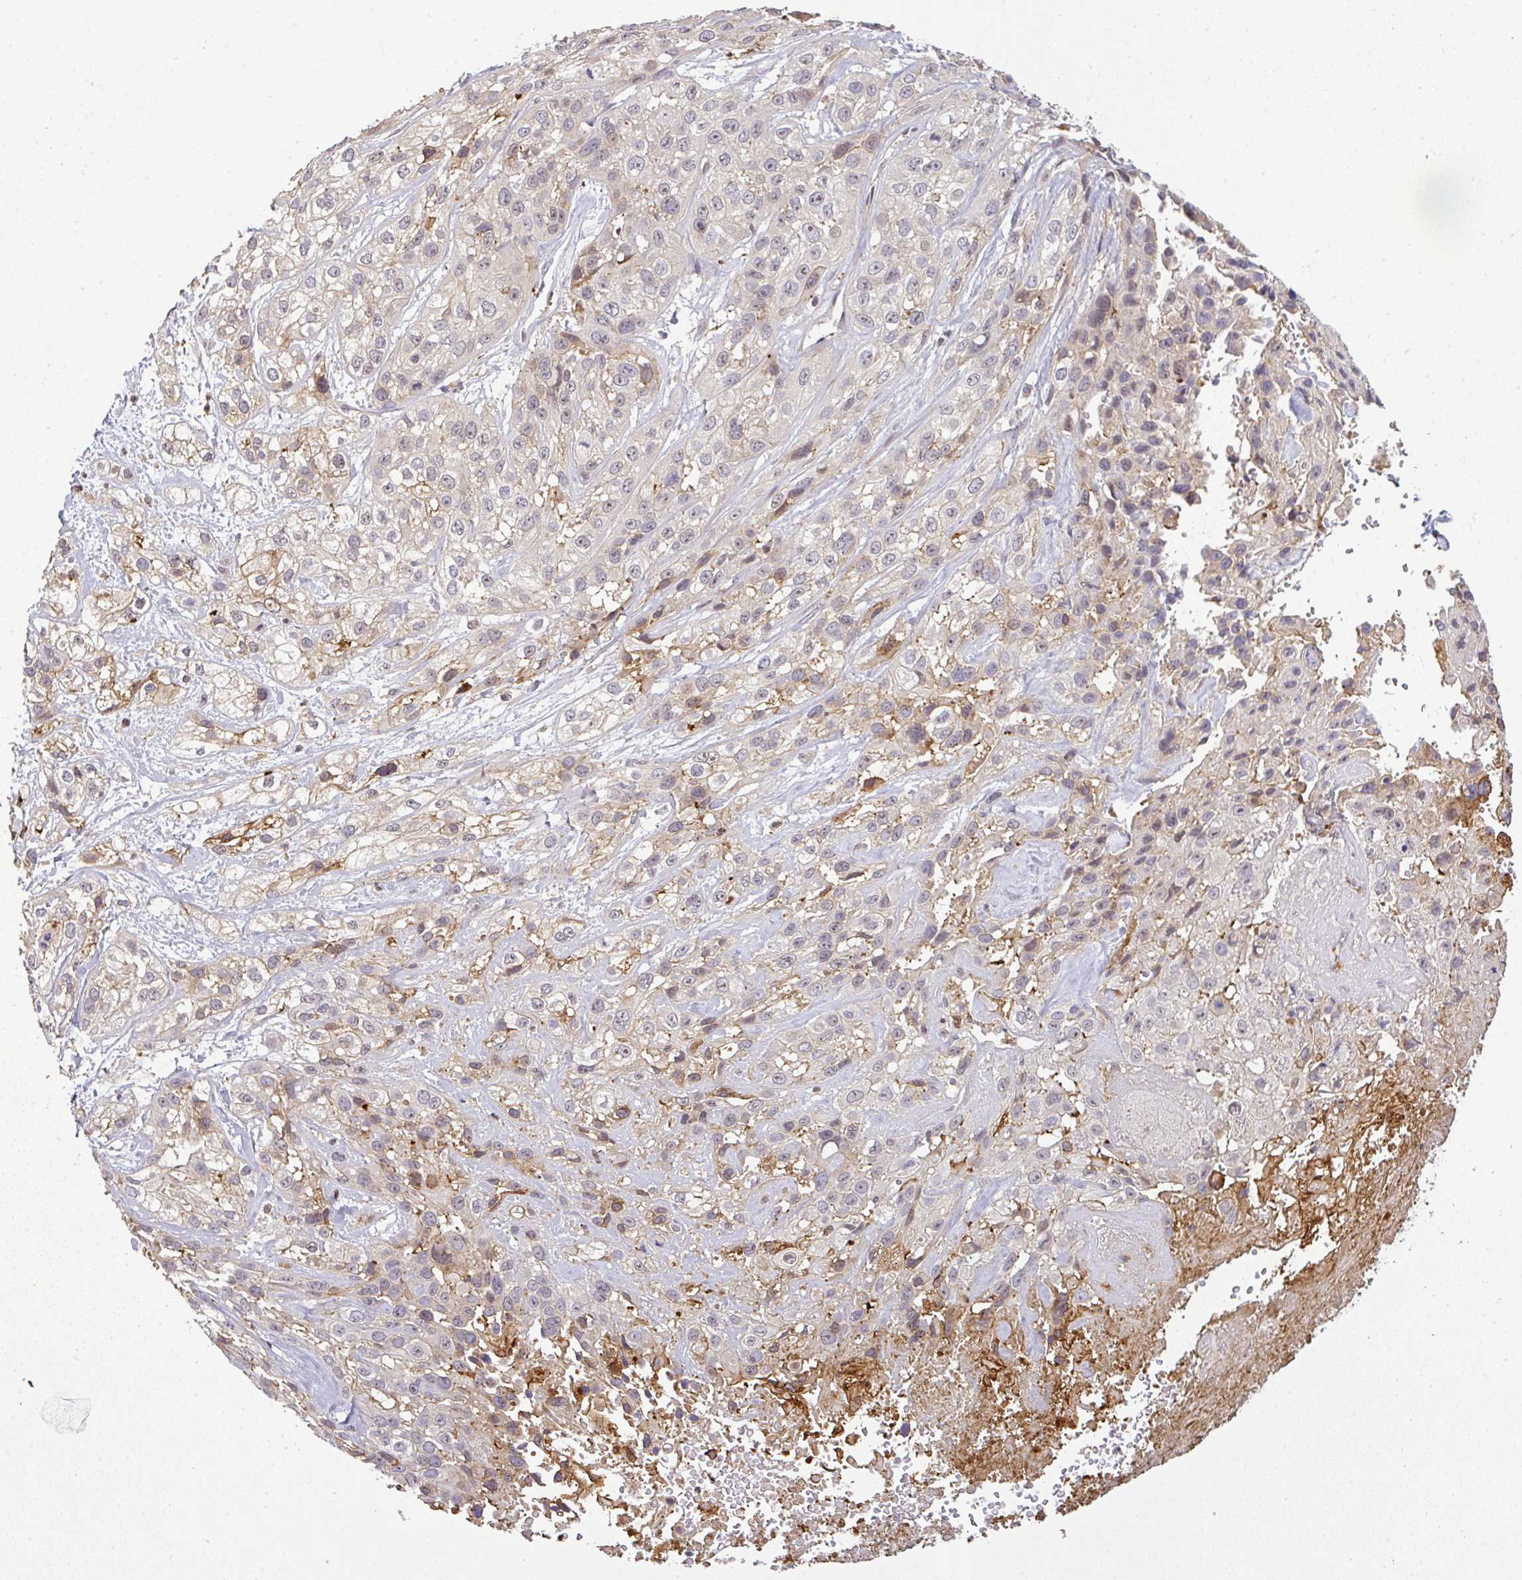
{"staining": {"intensity": "weak", "quantity": "<25%", "location": "cytoplasmic/membranous"}, "tissue": "skin cancer", "cell_type": "Tumor cells", "image_type": "cancer", "snomed": [{"axis": "morphology", "description": "Squamous cell carcinoma, NOS"}, {"axis": "topography", "description": "Skin"}], "caption": "IHC micrograph of neoplastic tissue: skin cancer (squamous cell carcinoma) stained with DAB demonstrates no significant protein positivity in tumor cells. (DAB immunohistochemistry with hematoxylin counter stain).", "gene": "FAM153A", "patient": {"sex": "male", "age": 82}}